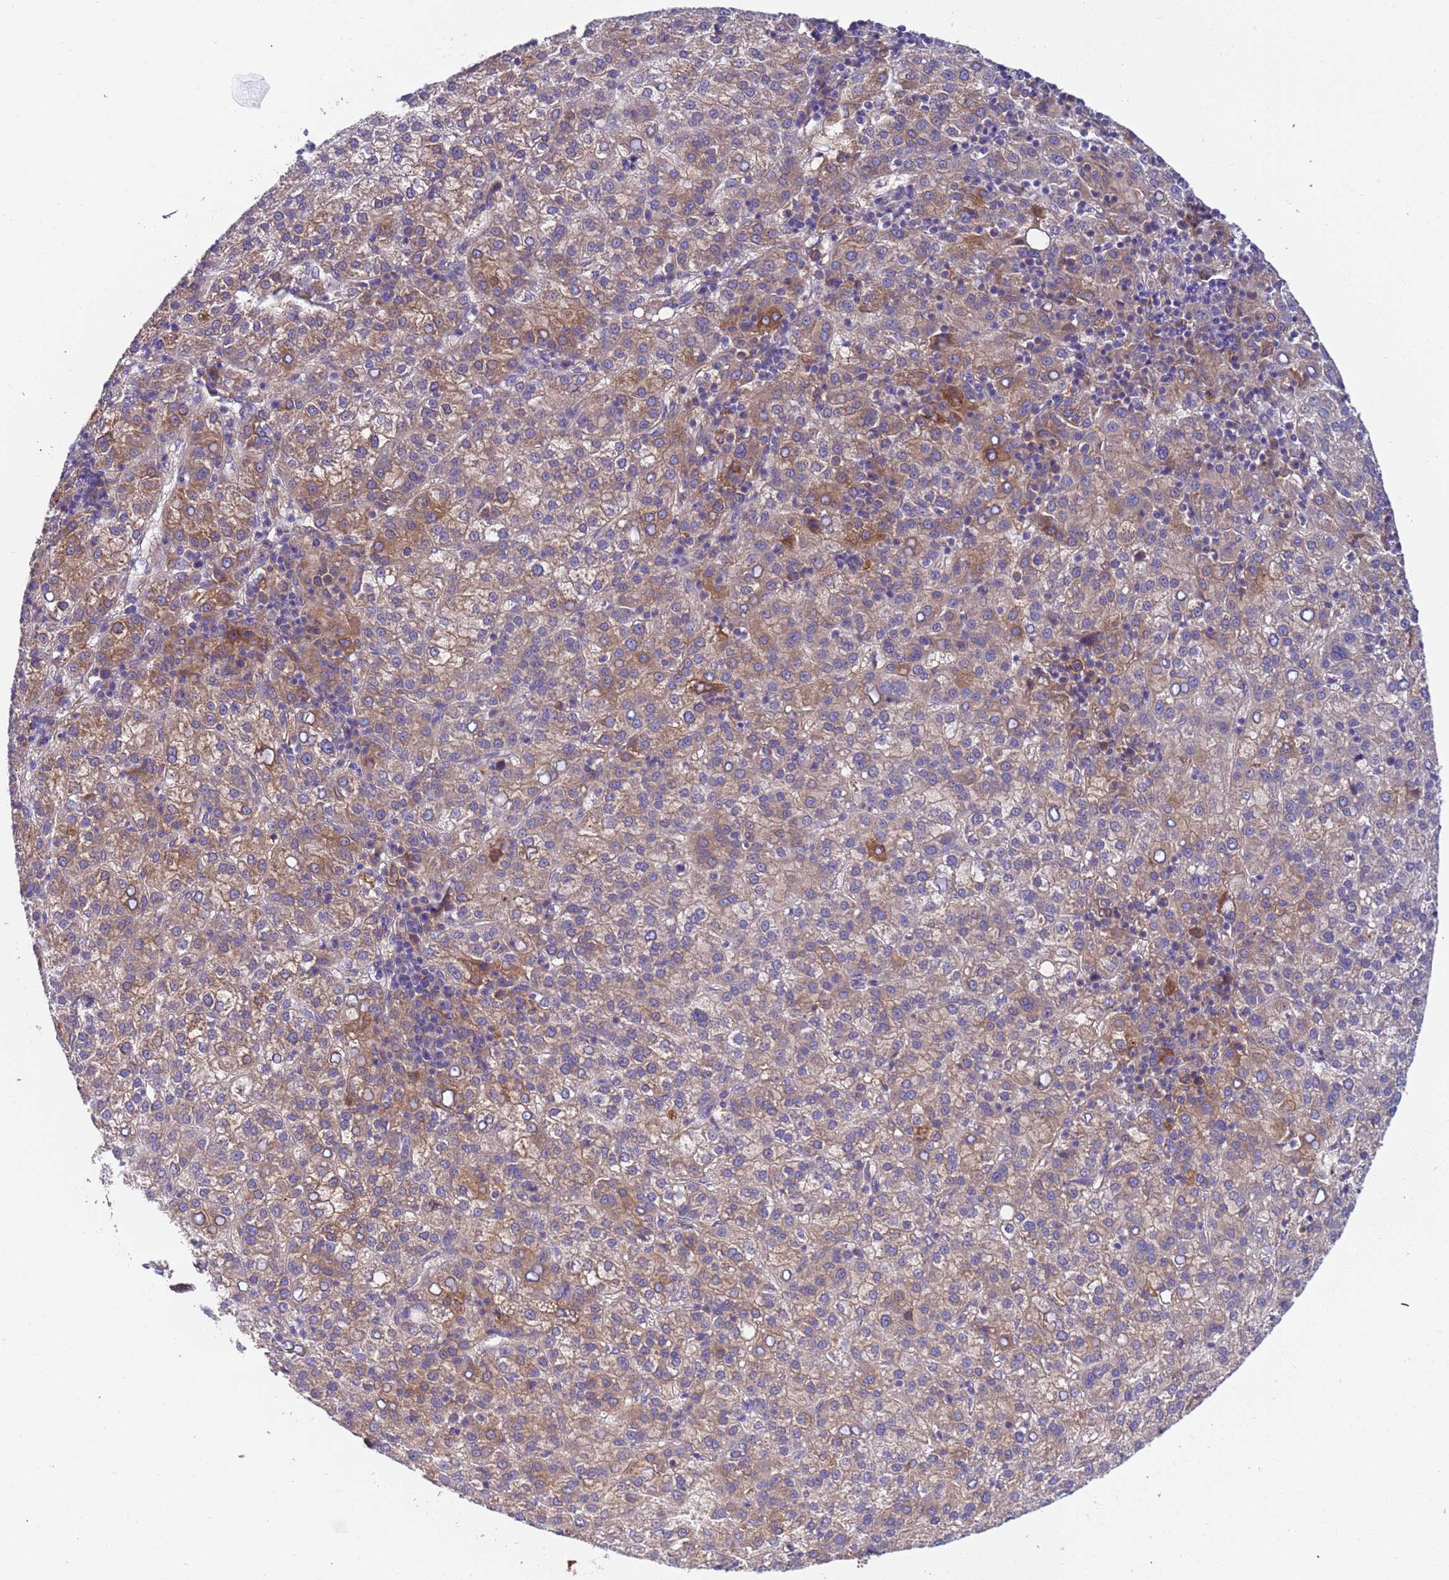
{"staining": {"intensity": "moderate", "quantity": "25%-75%", "location": "cytoplasmic/membranous"}, "tissue": "liver cancer", "cell_type": "Tumor cells", "image_type": "cancer", "snomed": [{"axis": "morphology", "description": "Carcinoma, Hepatocellular, NOS"}, {"axis": "topography", "description": "Liver"}], "caption": "A micrograph showing moderate cytoplasmic/membranous expression in about 25%-75% of tumor cells in liver cancer (hepatocellular carcinoma), as visualized by brown immunohistochemical staining.", "gene": "PAQR7", "patient": {"sex": "female", "age": 58}}